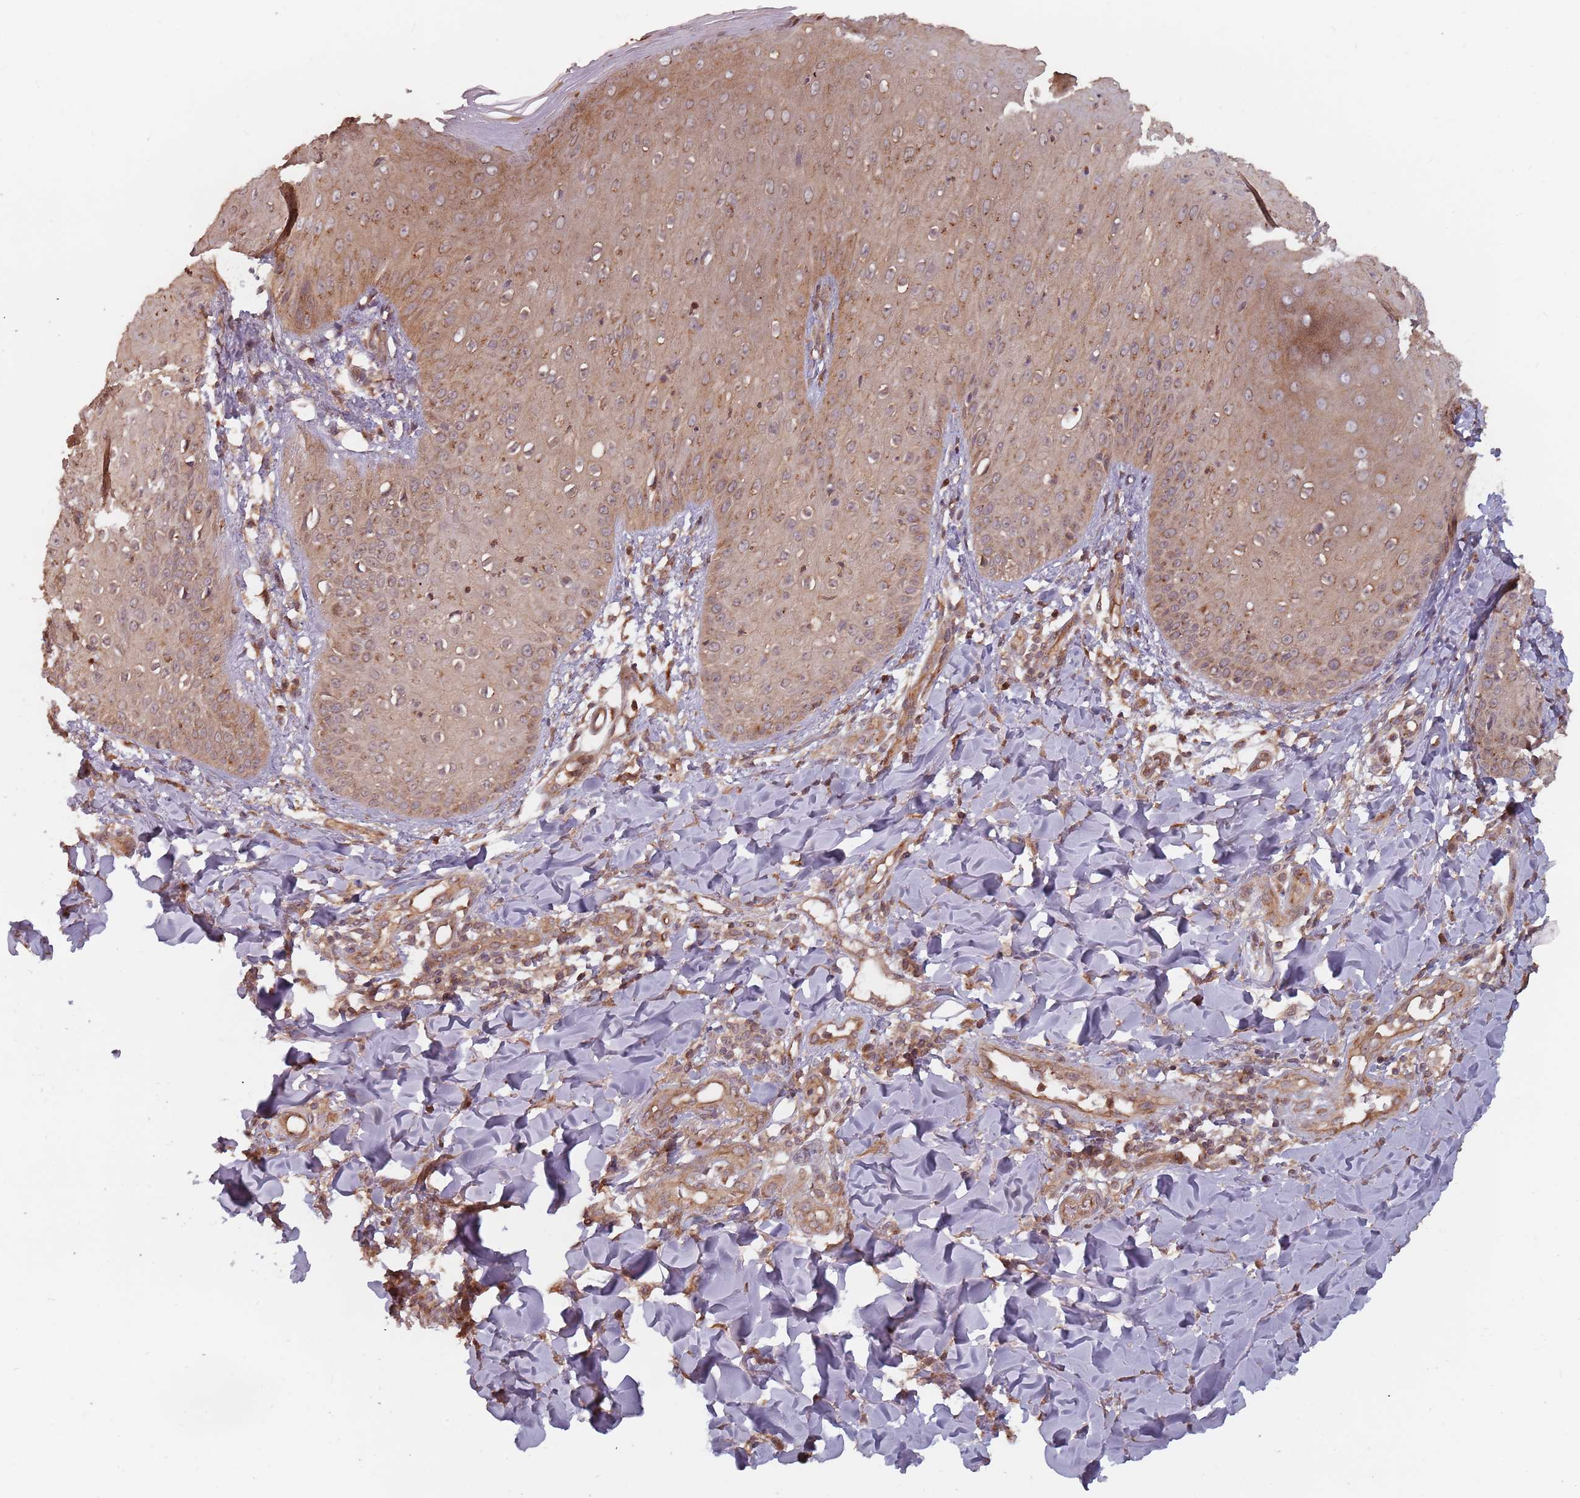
{"staining": {"intensity": "moderate", "quantity": ">75%", "location": "cytoplasmic/membranous"}, "tissue": "skin", "cell_type": "Epidermal cells", "image_type": "normal", "snomed": [{"axis": "morphology", "description": "Normal tissue, NOS"}, {"axis": "morphology", "description": "Inflammation, NOS"}, {"axis": "topography", "description": "Soft tissue"}, {"axis": "topography", "description": "Anal"}], "caption": "Immunohistochemical staining of unremarkable human skin exhibits >75% levels of moderate cytoplasmic/membranous protein staining in approximately >75% of epidermal cells. (DAB IHC, brown staining for protein, blue staining for nuclei).", "gene": "C3orf14", "patient": {"sex": "female", "age": 15}}